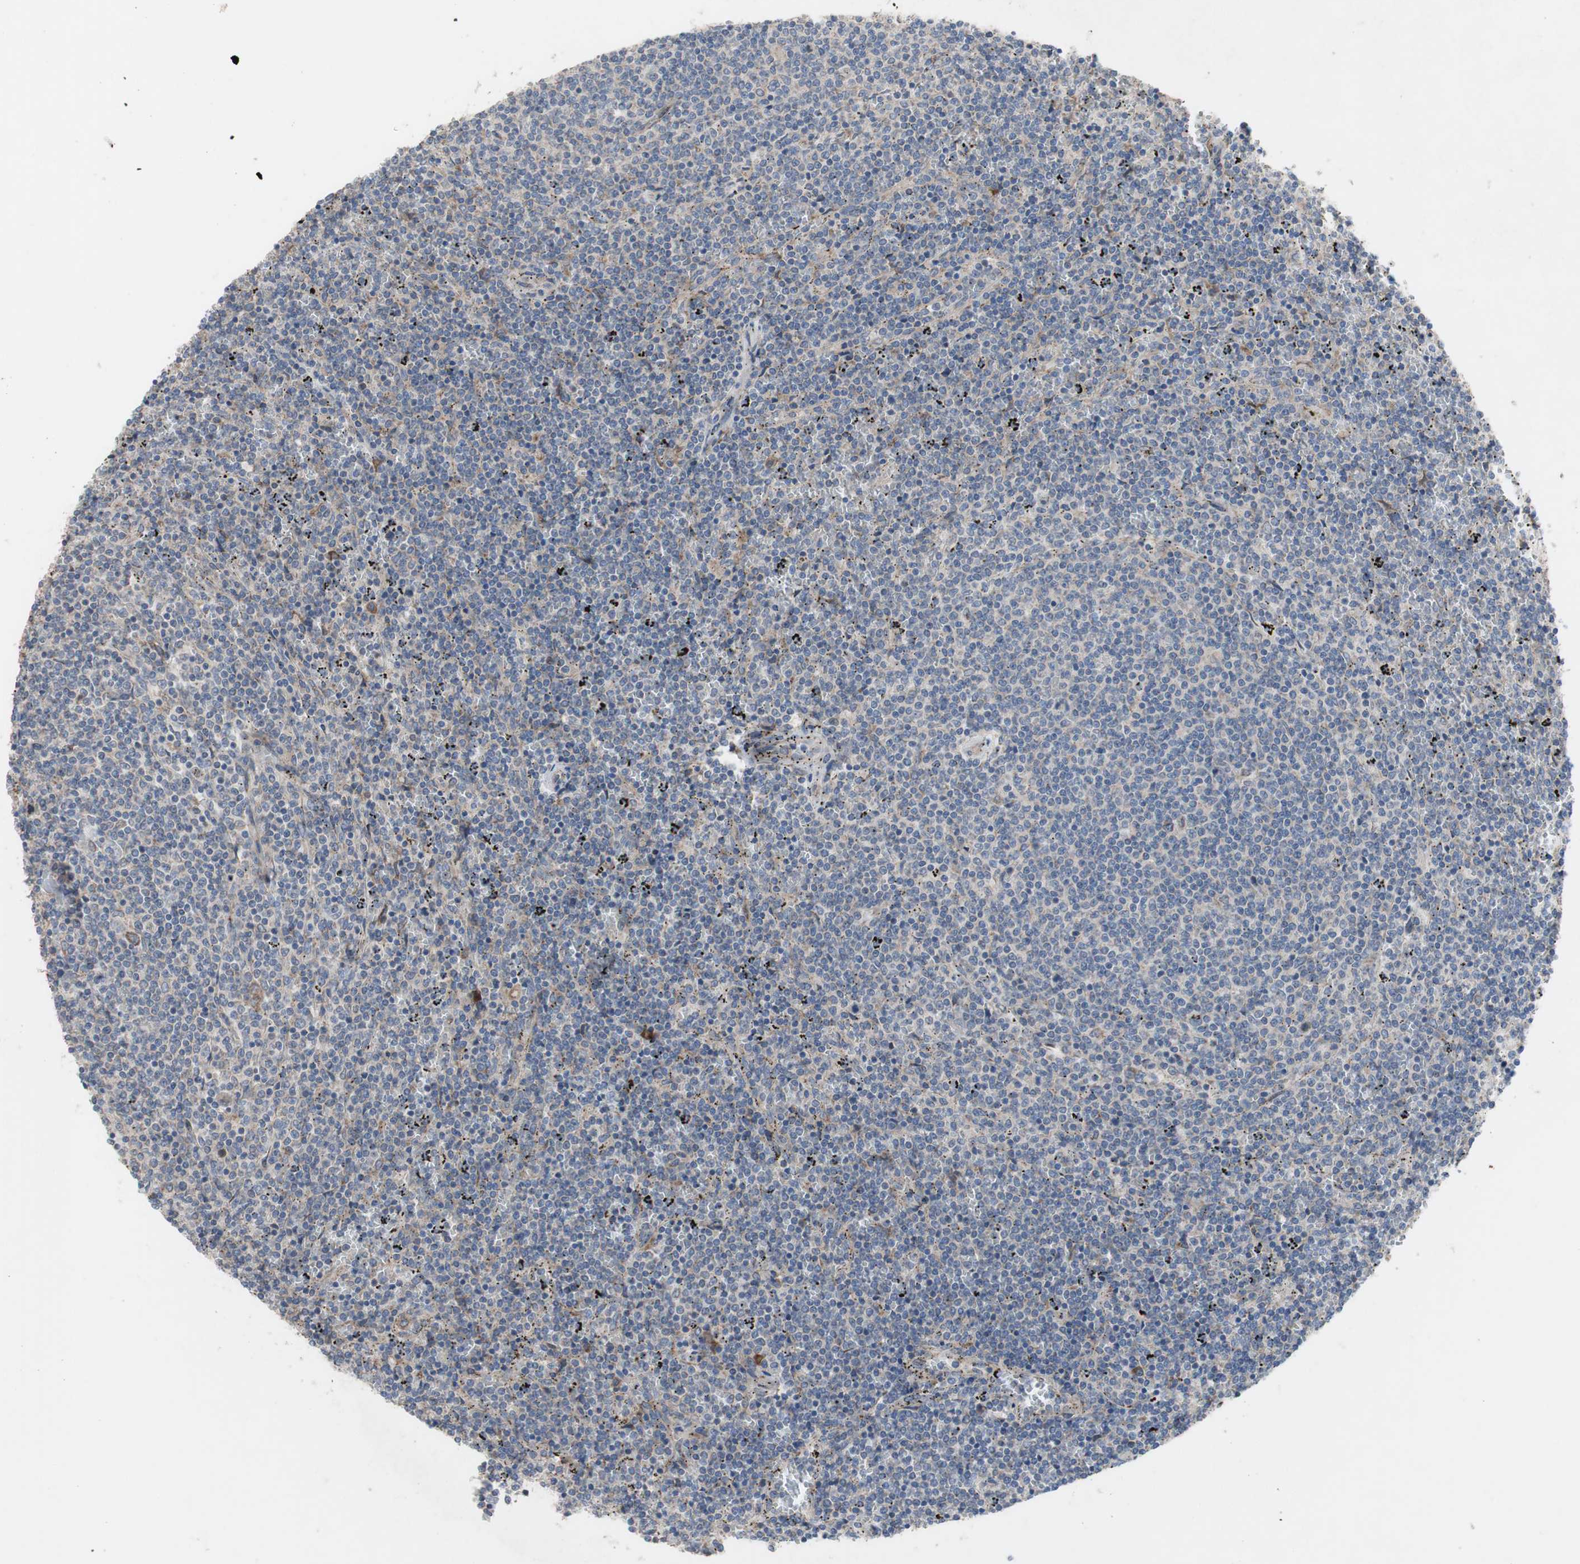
{"staining": {"intensity": "weak", "quantity": "<25%", "location": "cytoplasmic/membranous"}, "tissue": "lymphoma", "cell_type": "Tumor cells", "image_type": "cancer", "snomed": [{"axis": "morphology", "description": "Malignant lymphoma, non-Hodgkin's type, Low grade"}, {"axis": "topography", "description": "Spleen"}], "caption": "The image shows no significant positivity in tumor cells of lymphoma.", "gene": "TTC14", "patient": {"sex": "female", "age": 50}}